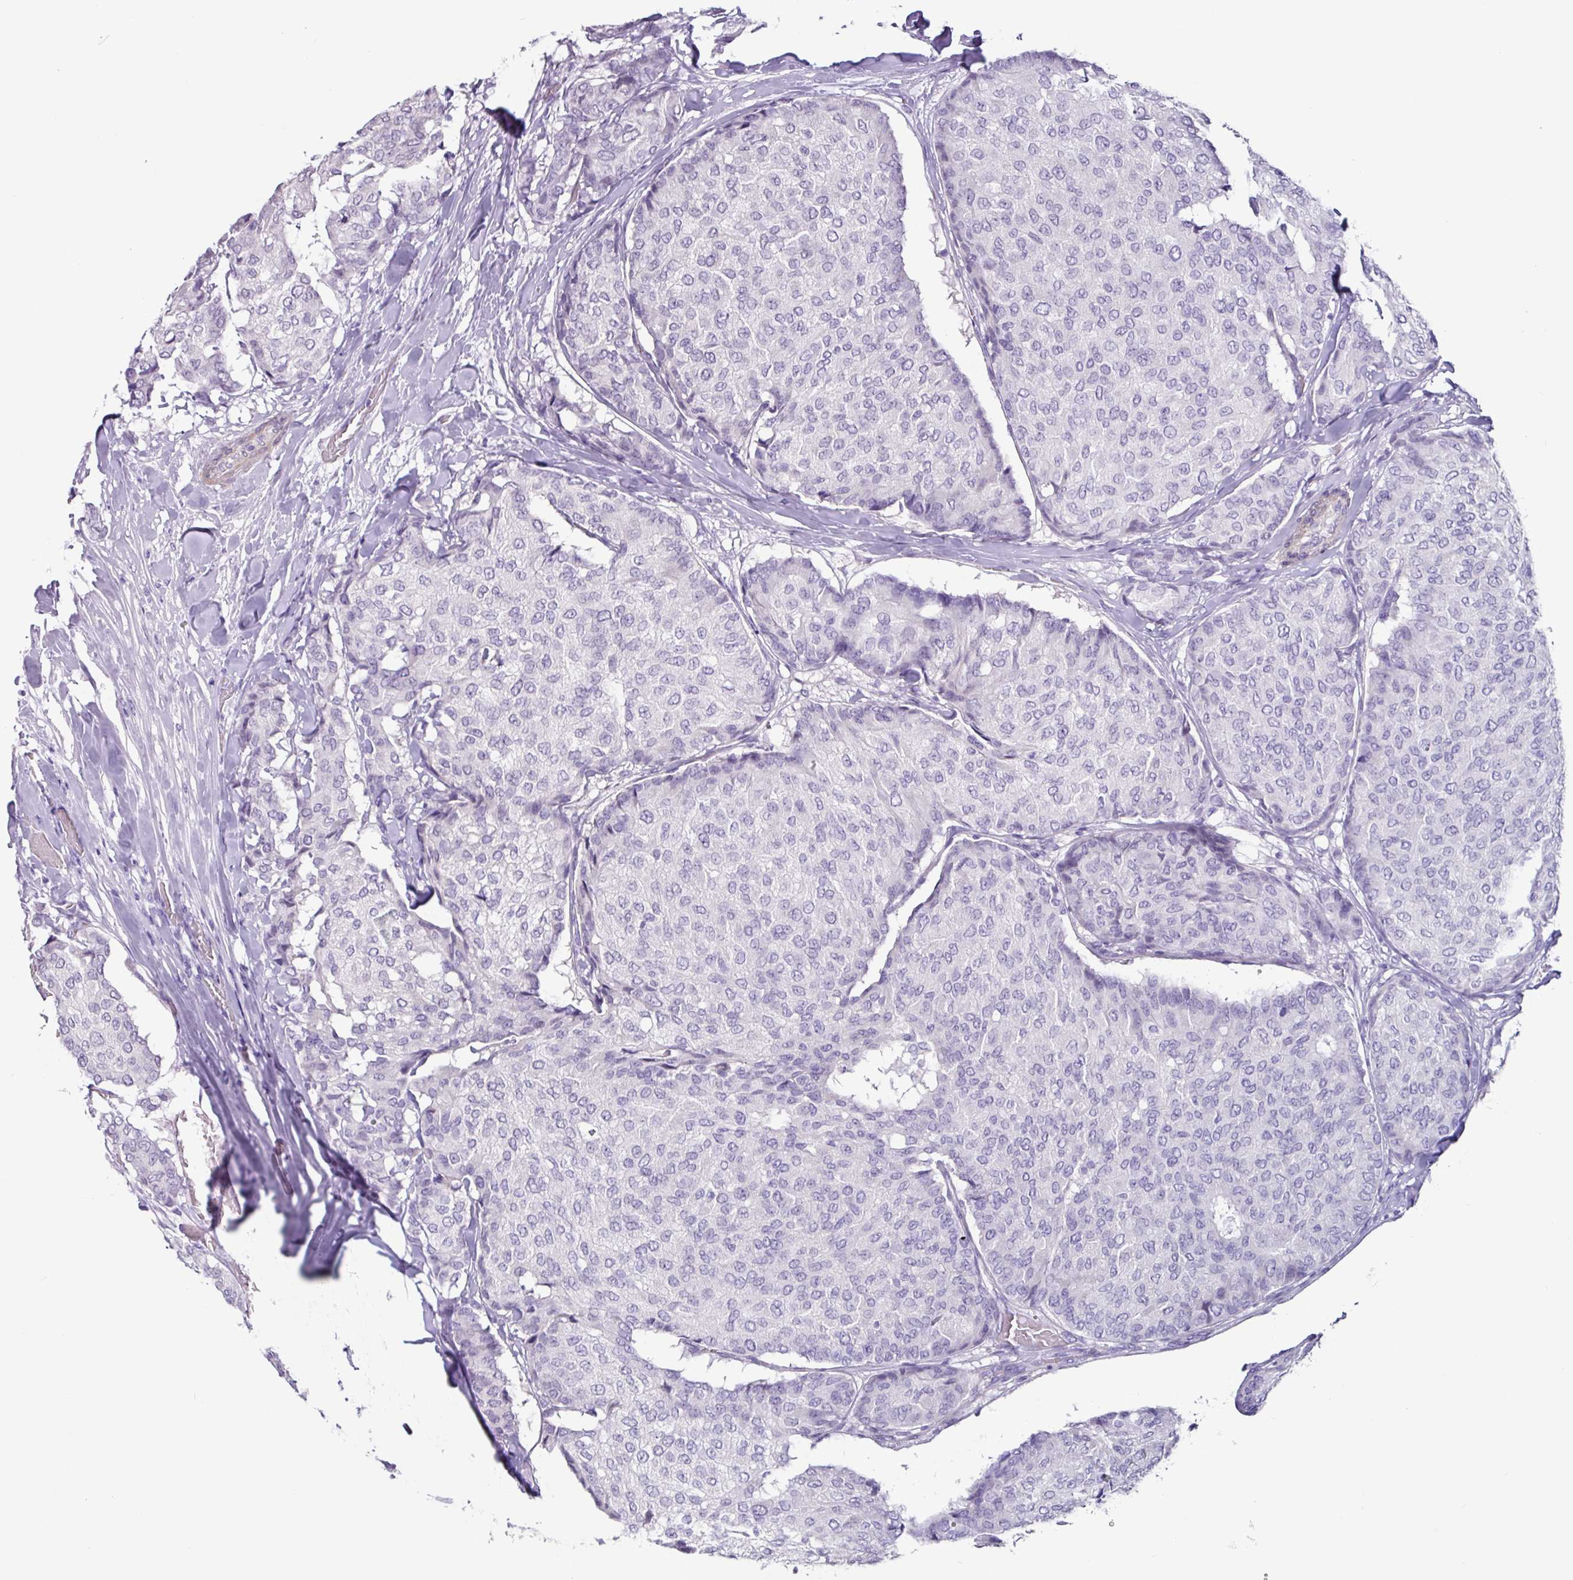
{"staining": {"intensity": "negative", "quantity": "none", "location": "none"}, "tissue": "breast cancer", "cell_type": "Tumor cells", "image_type": "cancer", "snomed": [{"axis": "morphology", "description": "Duct carcinoma"}, {"axis": "topography", "description": "Breast"}], "caption": "This is an immunohistochemistry (IHC) histopathology image of human breast cancer. There is no staining in tumor cells.", "gene": "OTX1", "patient": {"sex": "female", "age": 75}}